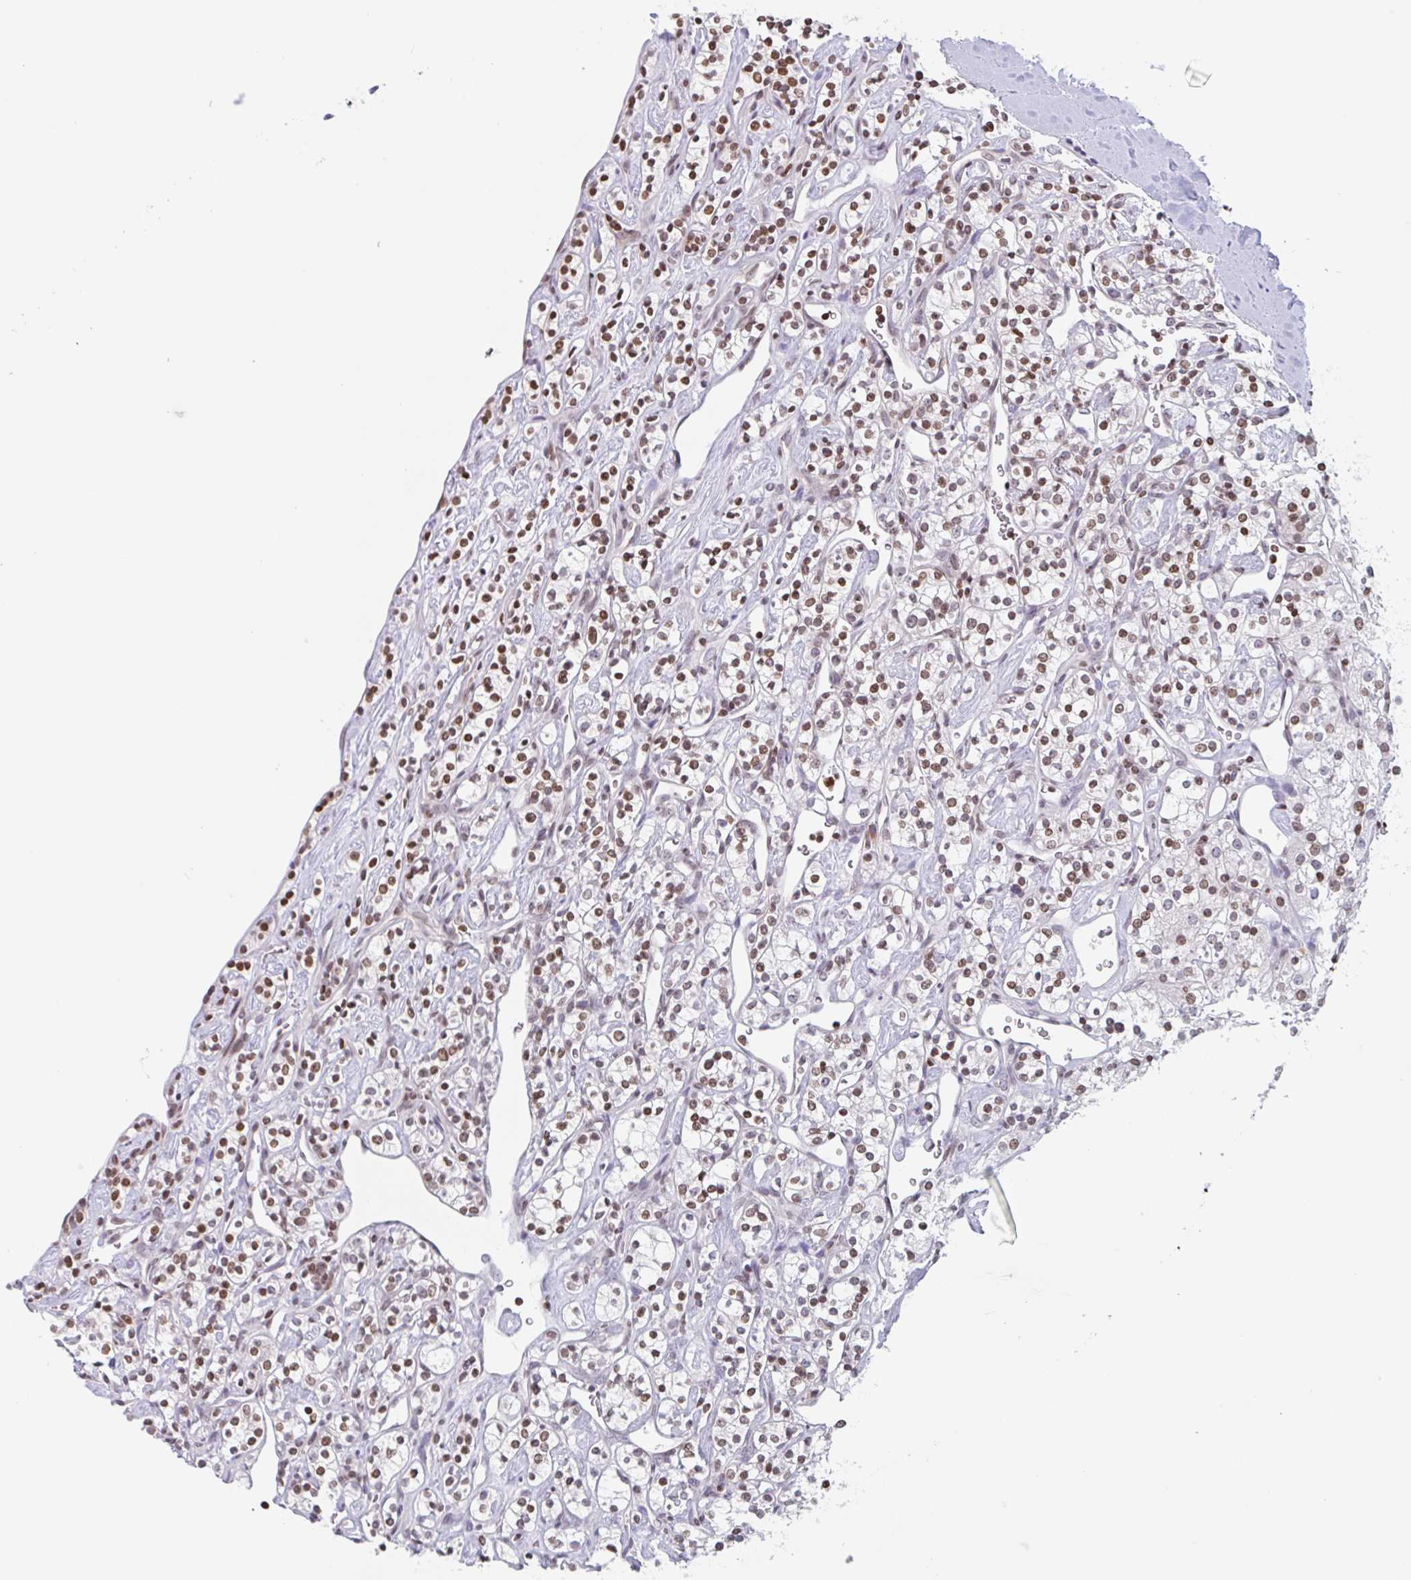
{"staining": {"intensity": "moderate", "quantity": ">75%", "location": "nuclear"}, "tissue": "renal cancer", "cell_type": "Tumor cells", "image_type": "cancer", "snomed": [{"axis": "morphology", "description": "Adenocarcinoma, NOS"}, {"axis": "topography", "description": "Kidney"}], "caption": "Adenocarcinoma (renal) stained with immunohistochemistry reveals moderate nuclear positivity in about >75% of tumor cells.", "gene": "NOL6", "patient": {"sex": "male", "age": 77}}